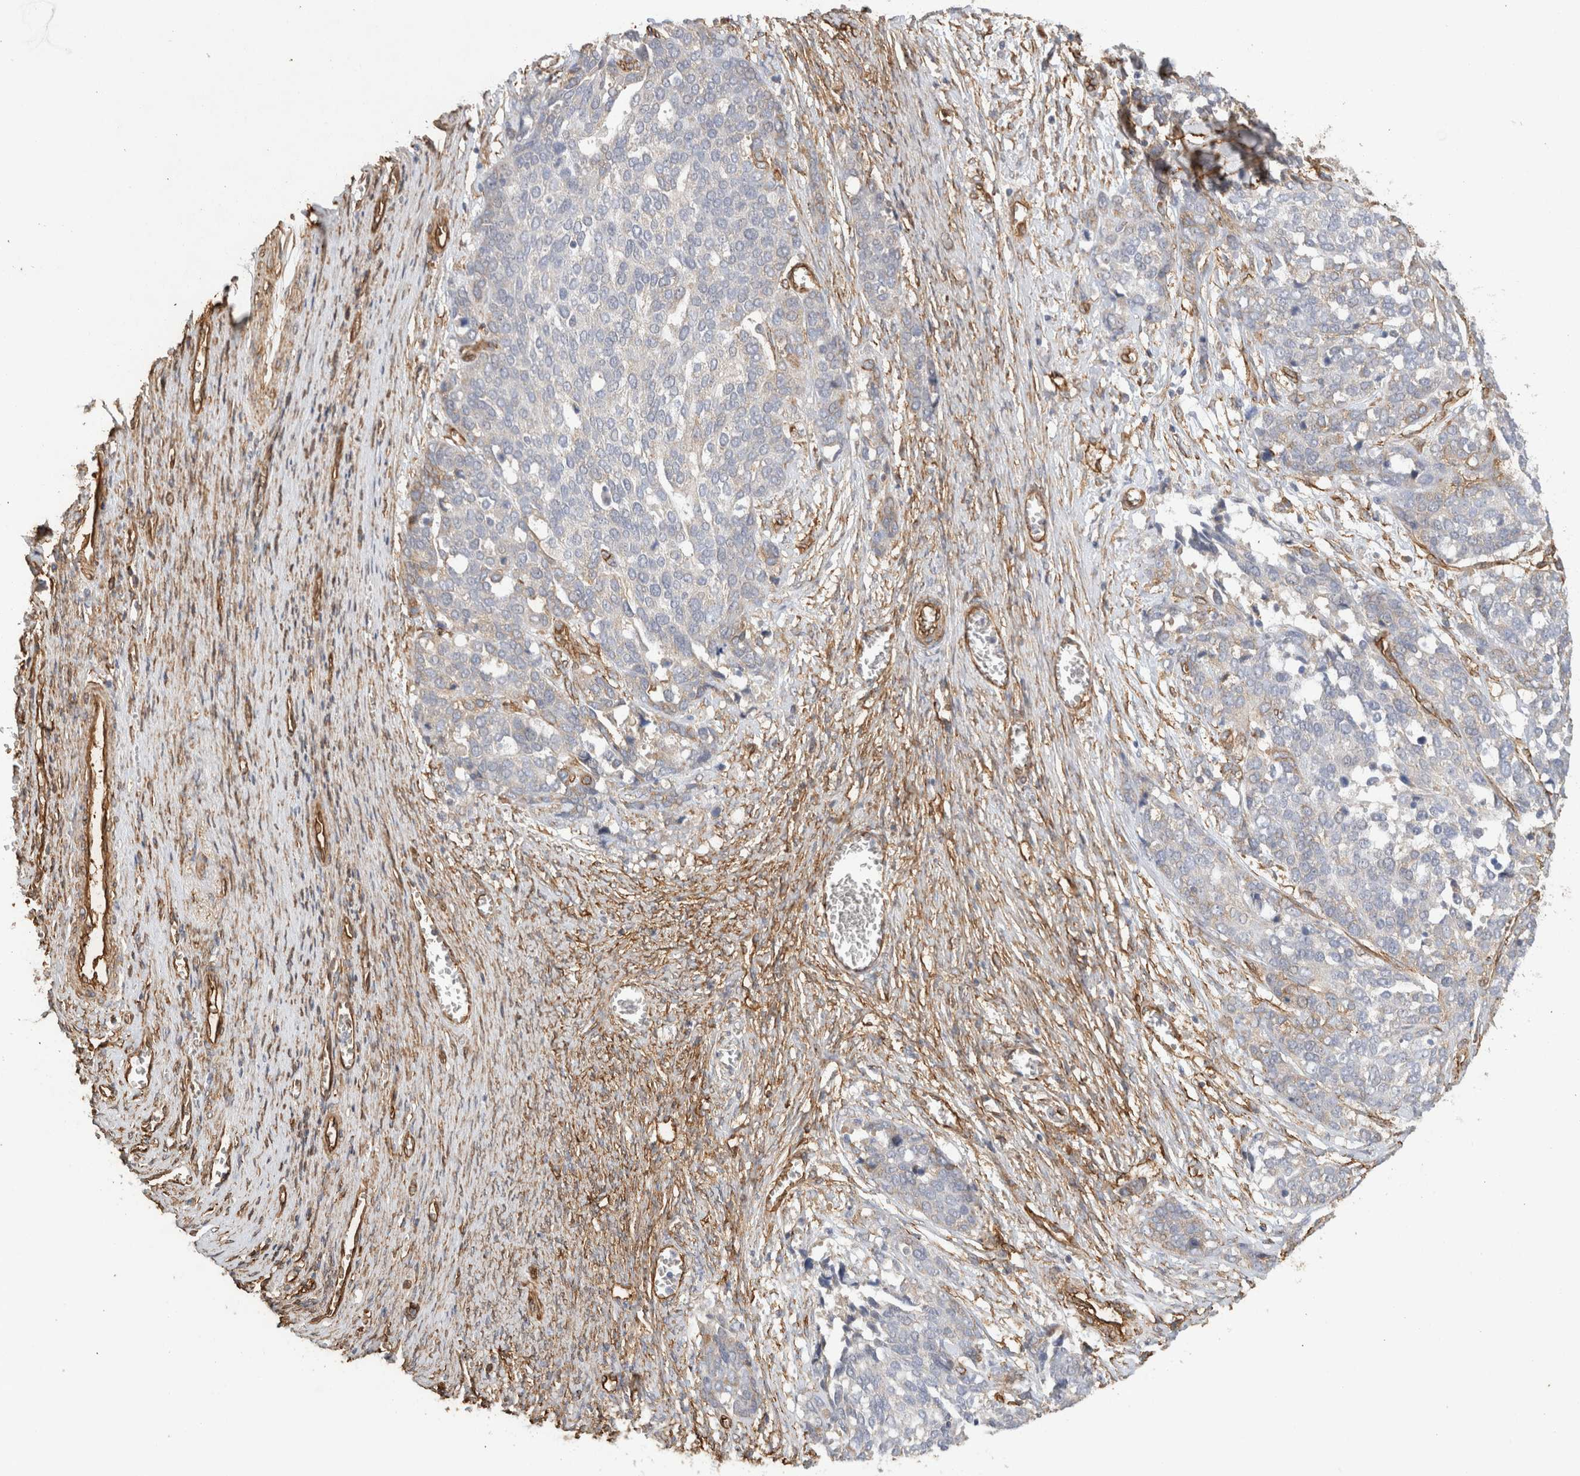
{"staining": {"intensity": "negative", "quantity": "none", "location": "none"}, "tissue": "ovarian cancer", "cell_type": "Tumor cells", "image_type": "cancer", "snomed": [{"axis": "morphology", "description": "Cystadenocarcinoma, serous, NOS"}, {"axis": "topography", "description": "Ovary"}], "caption": "Histopathology image shows no significant protein expression in tumor cells of ovarian serous cystadenocarcinoma.", "gene": "JMJD4", "patient": {"sex": "female", "age": 44}}